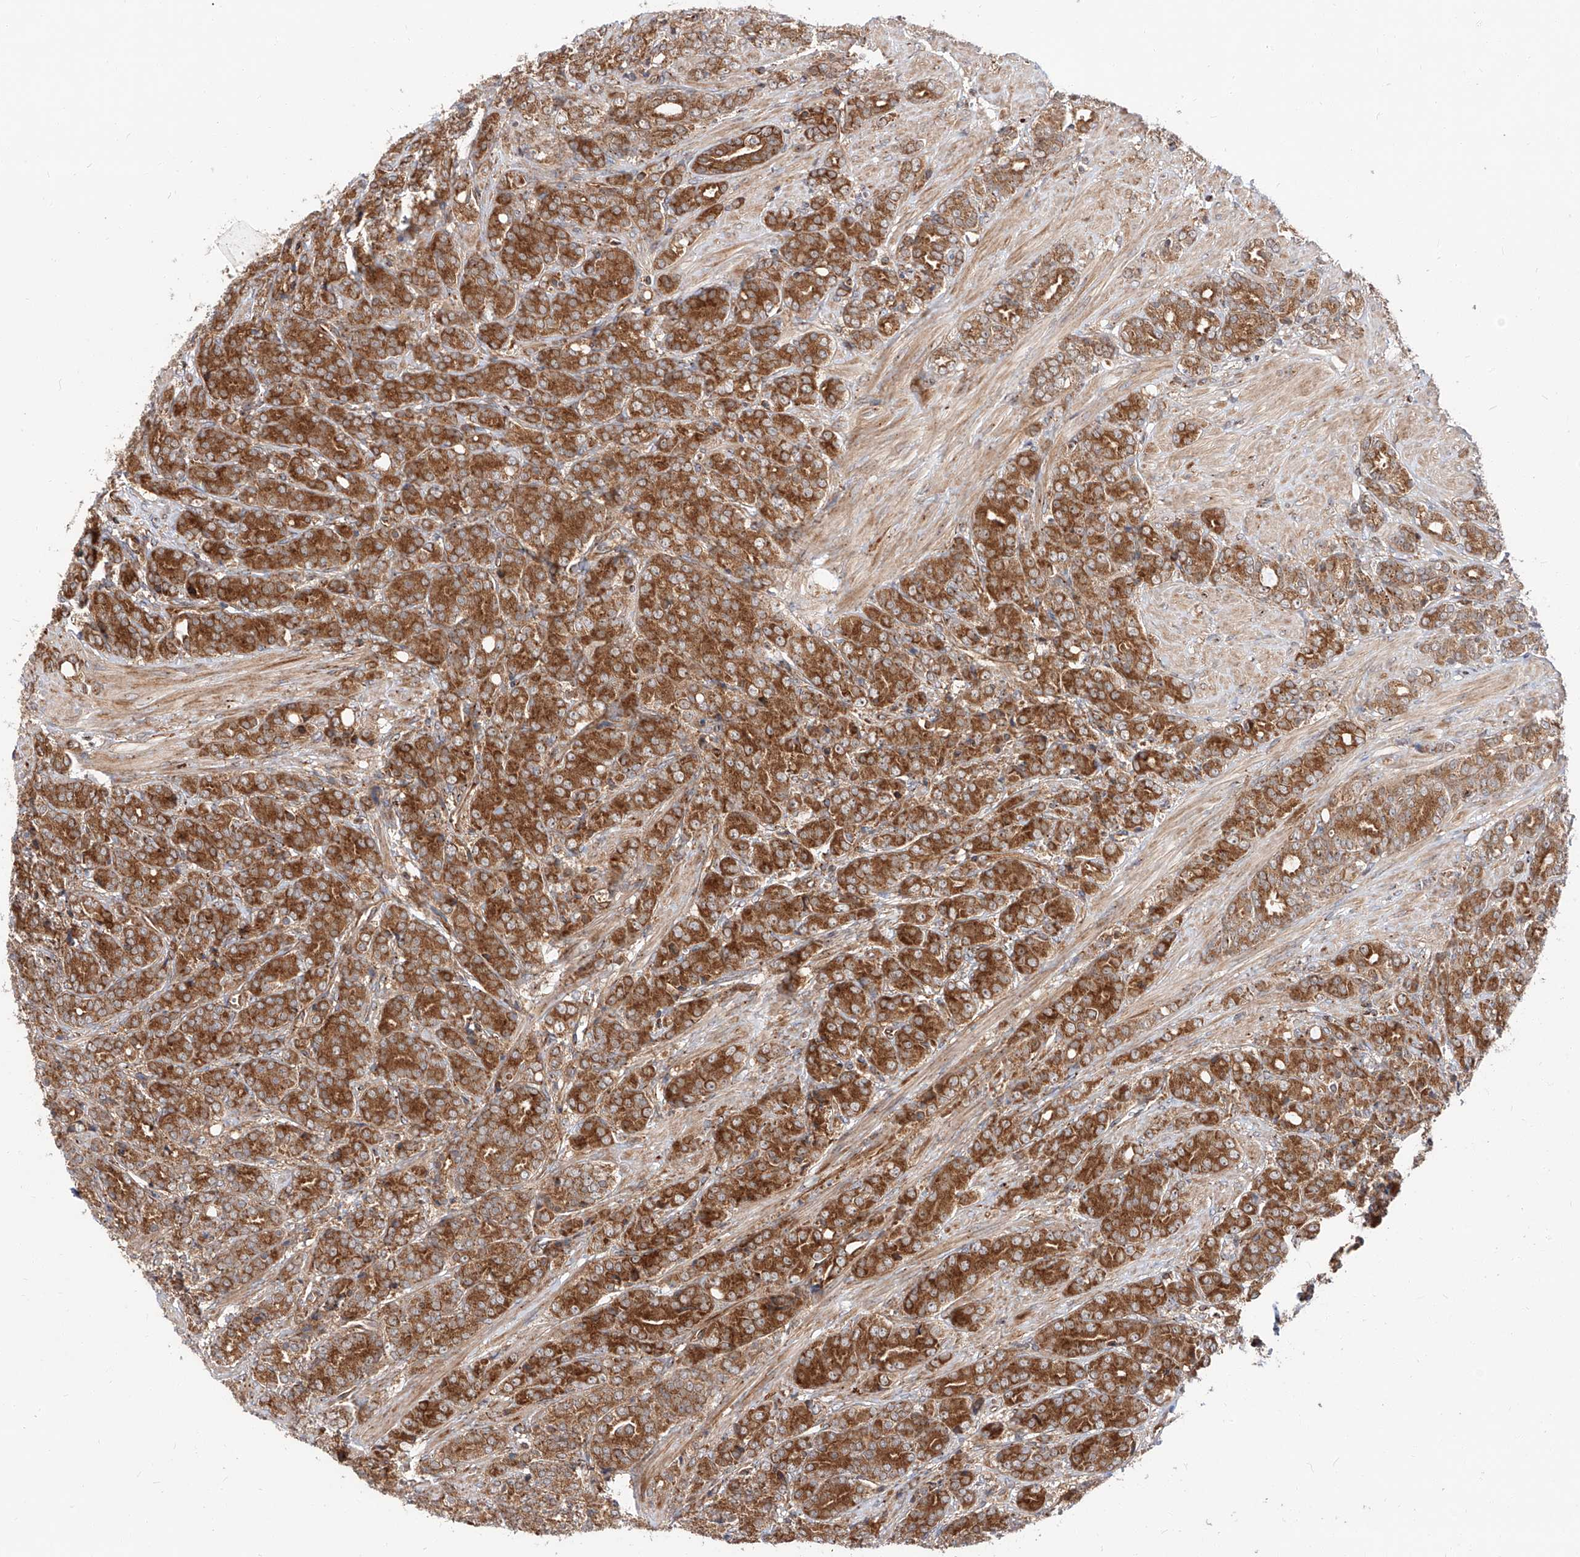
{"staining": {"intensity": "strong", "quantity": ">75%", "location": "cytoplasmic/membranous"}, "tissue": "prostate cancer", "cell_type": "Tumor cells", "image_type": "cancer", "snomed": [{"axis": "morphology", "description": "Adenocarcinoma, High grade"}, {"axis": "topography", "description": "Prostate"}], "caption": "Immunohistochemical staining of prostate cancer displays high levels of strong cytoplasmic/membranous positivity in about >75% of tumor cells.", "gene": "ISCA2", "patient": {"sex": "male", "age": 62}}